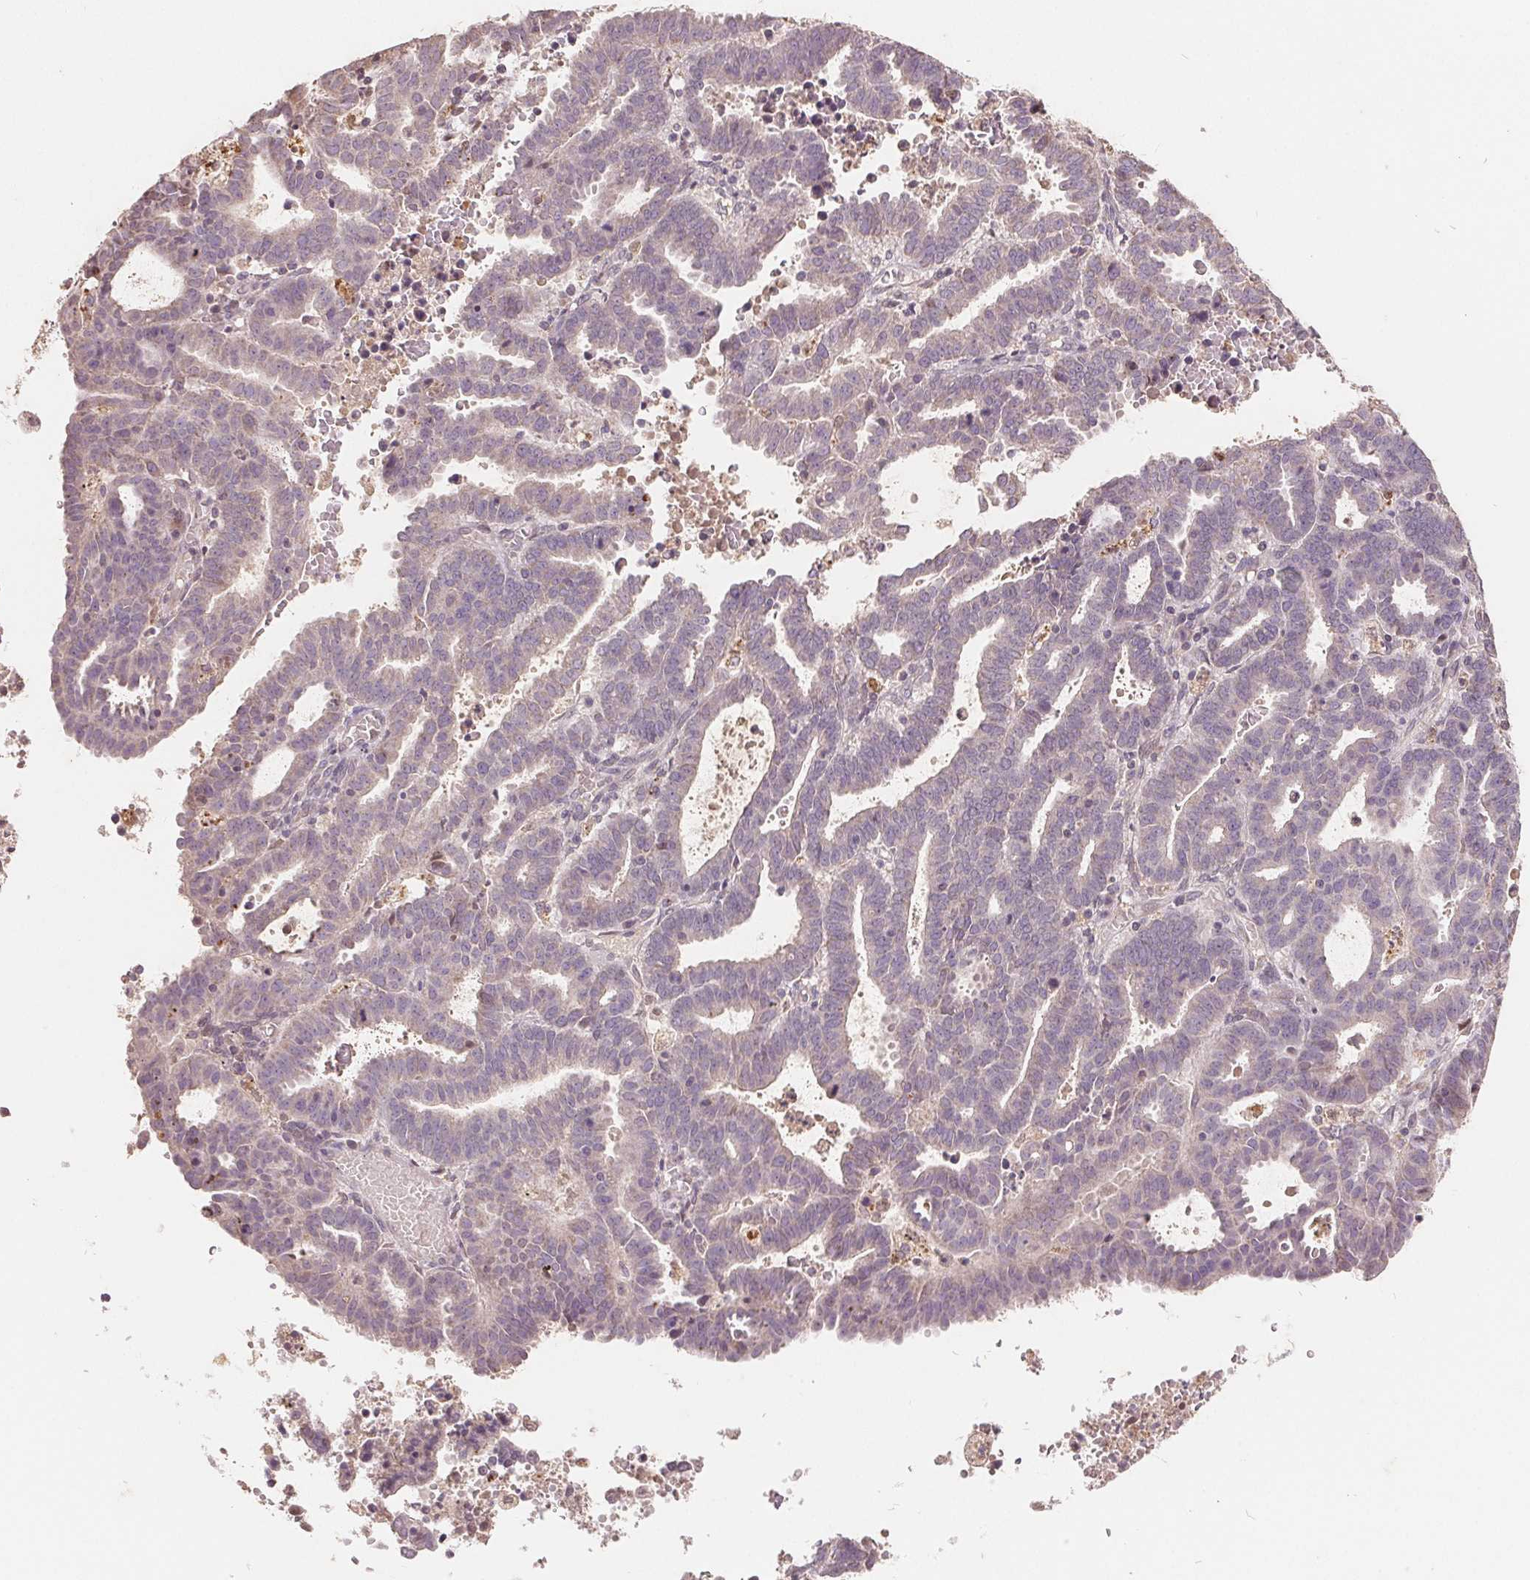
{"staining": {"intensity": "negative", "quantity": "none", "location": "none"}, "tissue": "endometrial cancer", "cell_type": "Tumor cells", "image_type": "cancer", "snomed": [{"axis": "morphology", "description": "Adenocarcinoma, NOS"}, {"axis": "topography", "description": "Uterus"}], "caption": "Tumor cells are negative for brown protein staining in endometrial cancer.", "gene": "CDIPT", "patient": {"sex": "female", "age": 83}}